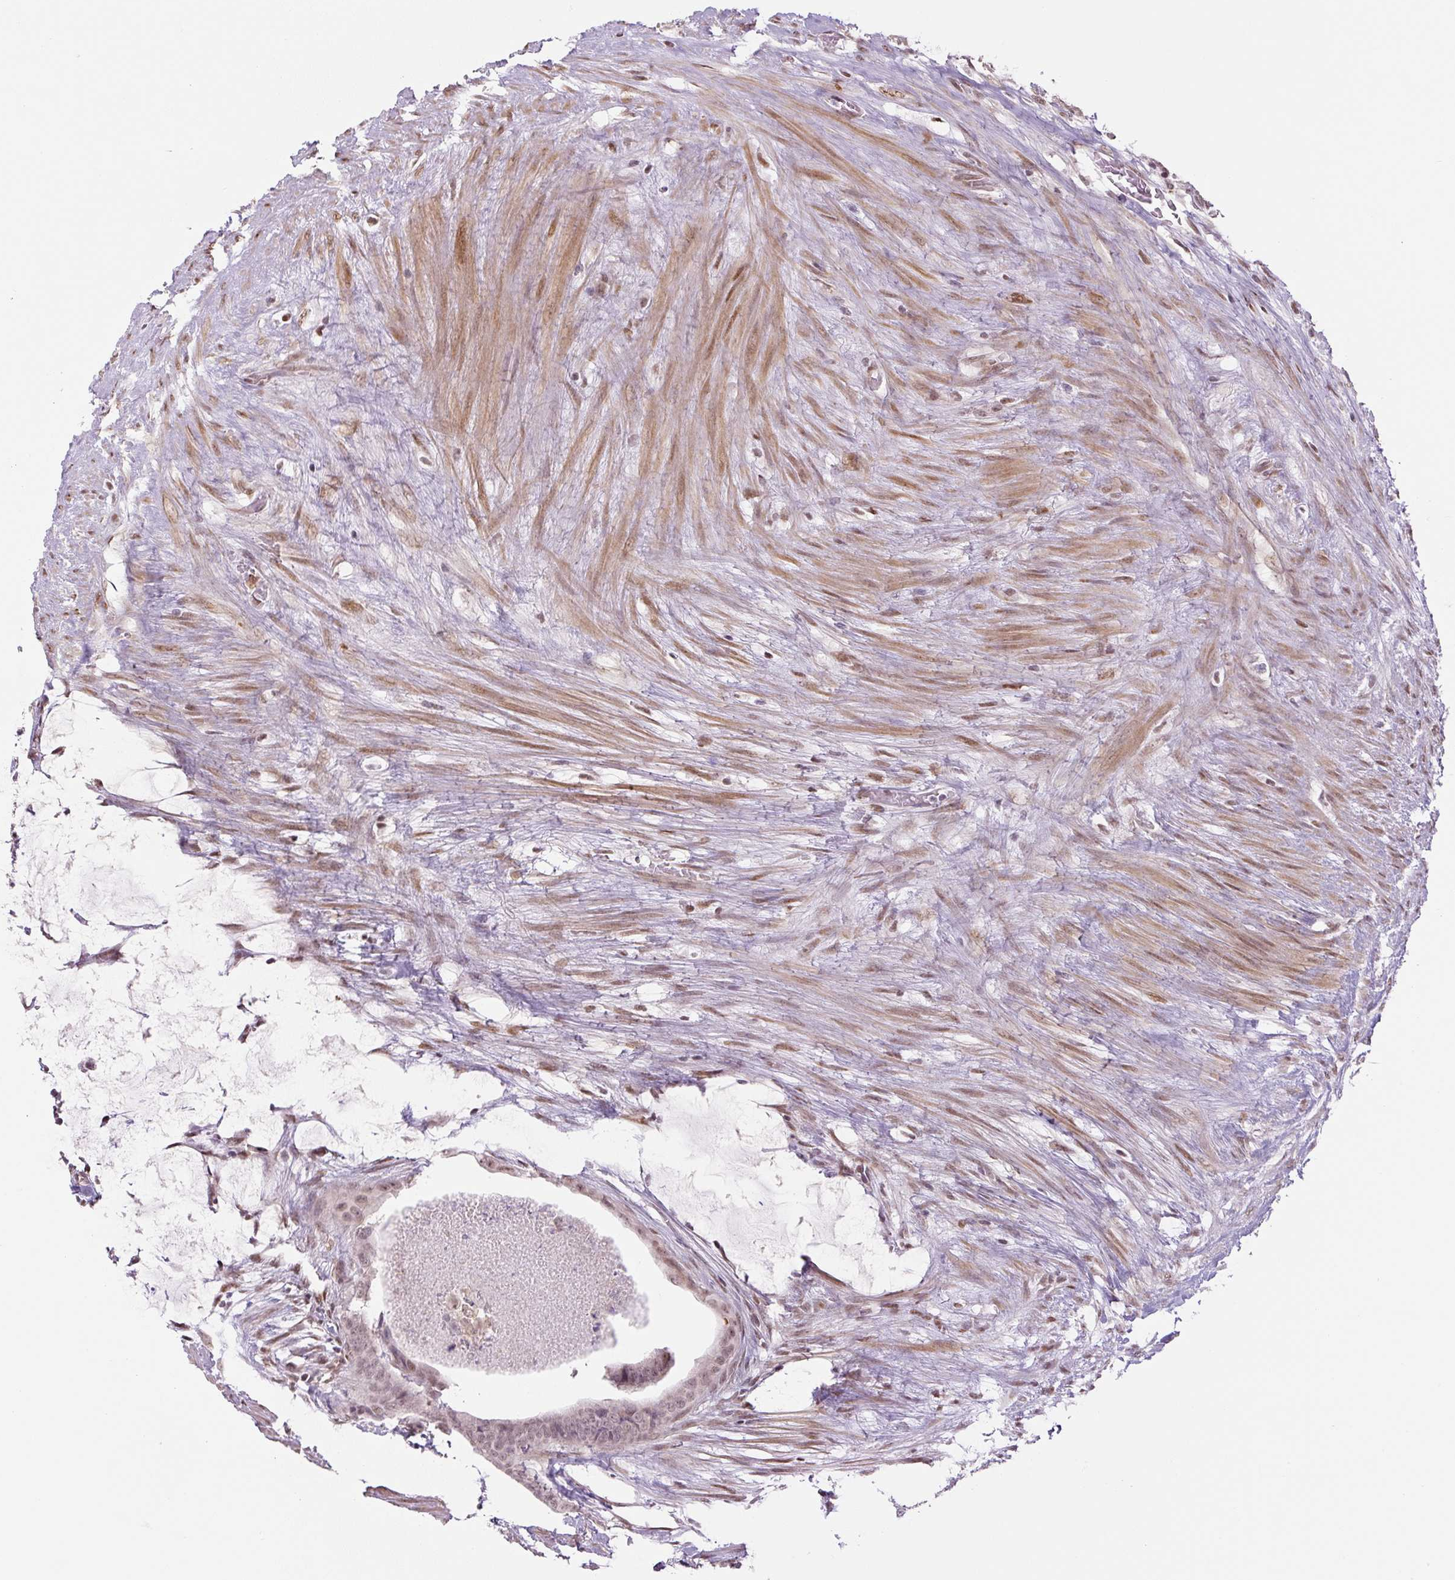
{"staining": {"intensity": "moderate", "quantity": "<25%", "location": "nuclear"}, "tissue": "colorectal cancer", "cell_type": "Tumor cells", "image_type": "cancer", "snomed": [{"axis": "morphology", "description": "Adenocarcinoma, NOS"}, {"axis": "topography", "description": "Rectum"}], "caption": "A low amount of moderate nuclear staining is identified in approximately <25% of tumor cells in colorectal adenocarcinoma tissue.", "gene": "TCFL5", "patient": {"sex": "male", "age": 78}}